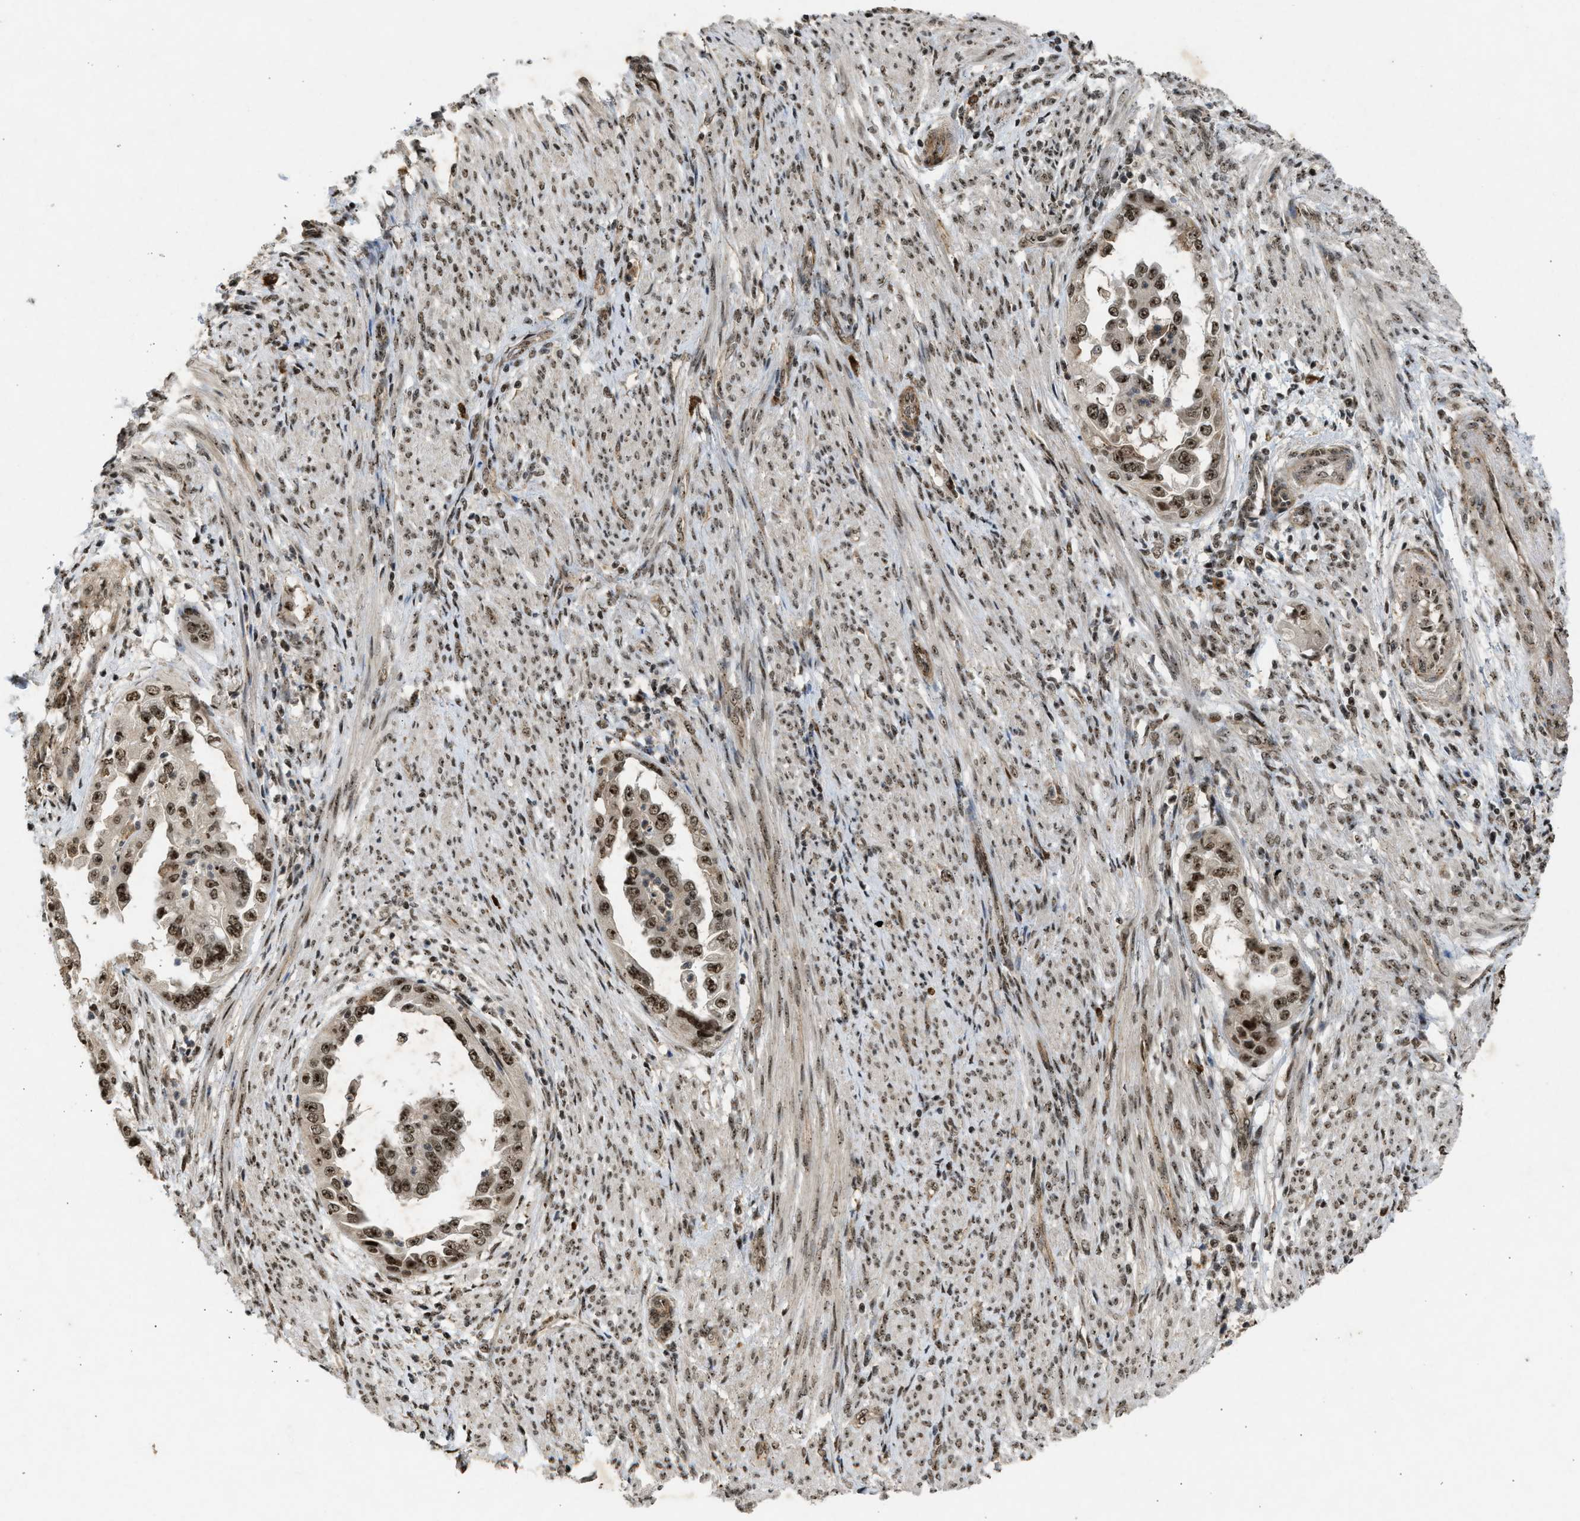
{"staining": {"intensity": "moderate", "quantity": ">75%", "location": "nuclear"}, "tissue": "endometrial cancer", "cell_type": "Tumor cells", "image_type": "cancer", "snomed": [{"axis": "morphology", "description": "Adenocarcinoma, NOS"}, {"axis": "topography", "description": "Endometrium"}], "caption": "Brown immunohistochemical staining in human adenocarcinoma (endometrial) demonstrates moderate nuclear expression in about >75% of tumor cells. The staining is performed using DAB (3,3'-diaminobenzidine) brown chromogen to label protein expression. The nuclei are counter-stained blue using hematoxylin.", "gene": "TFDP2", "patient": {"sex": "female", "age": 85}}